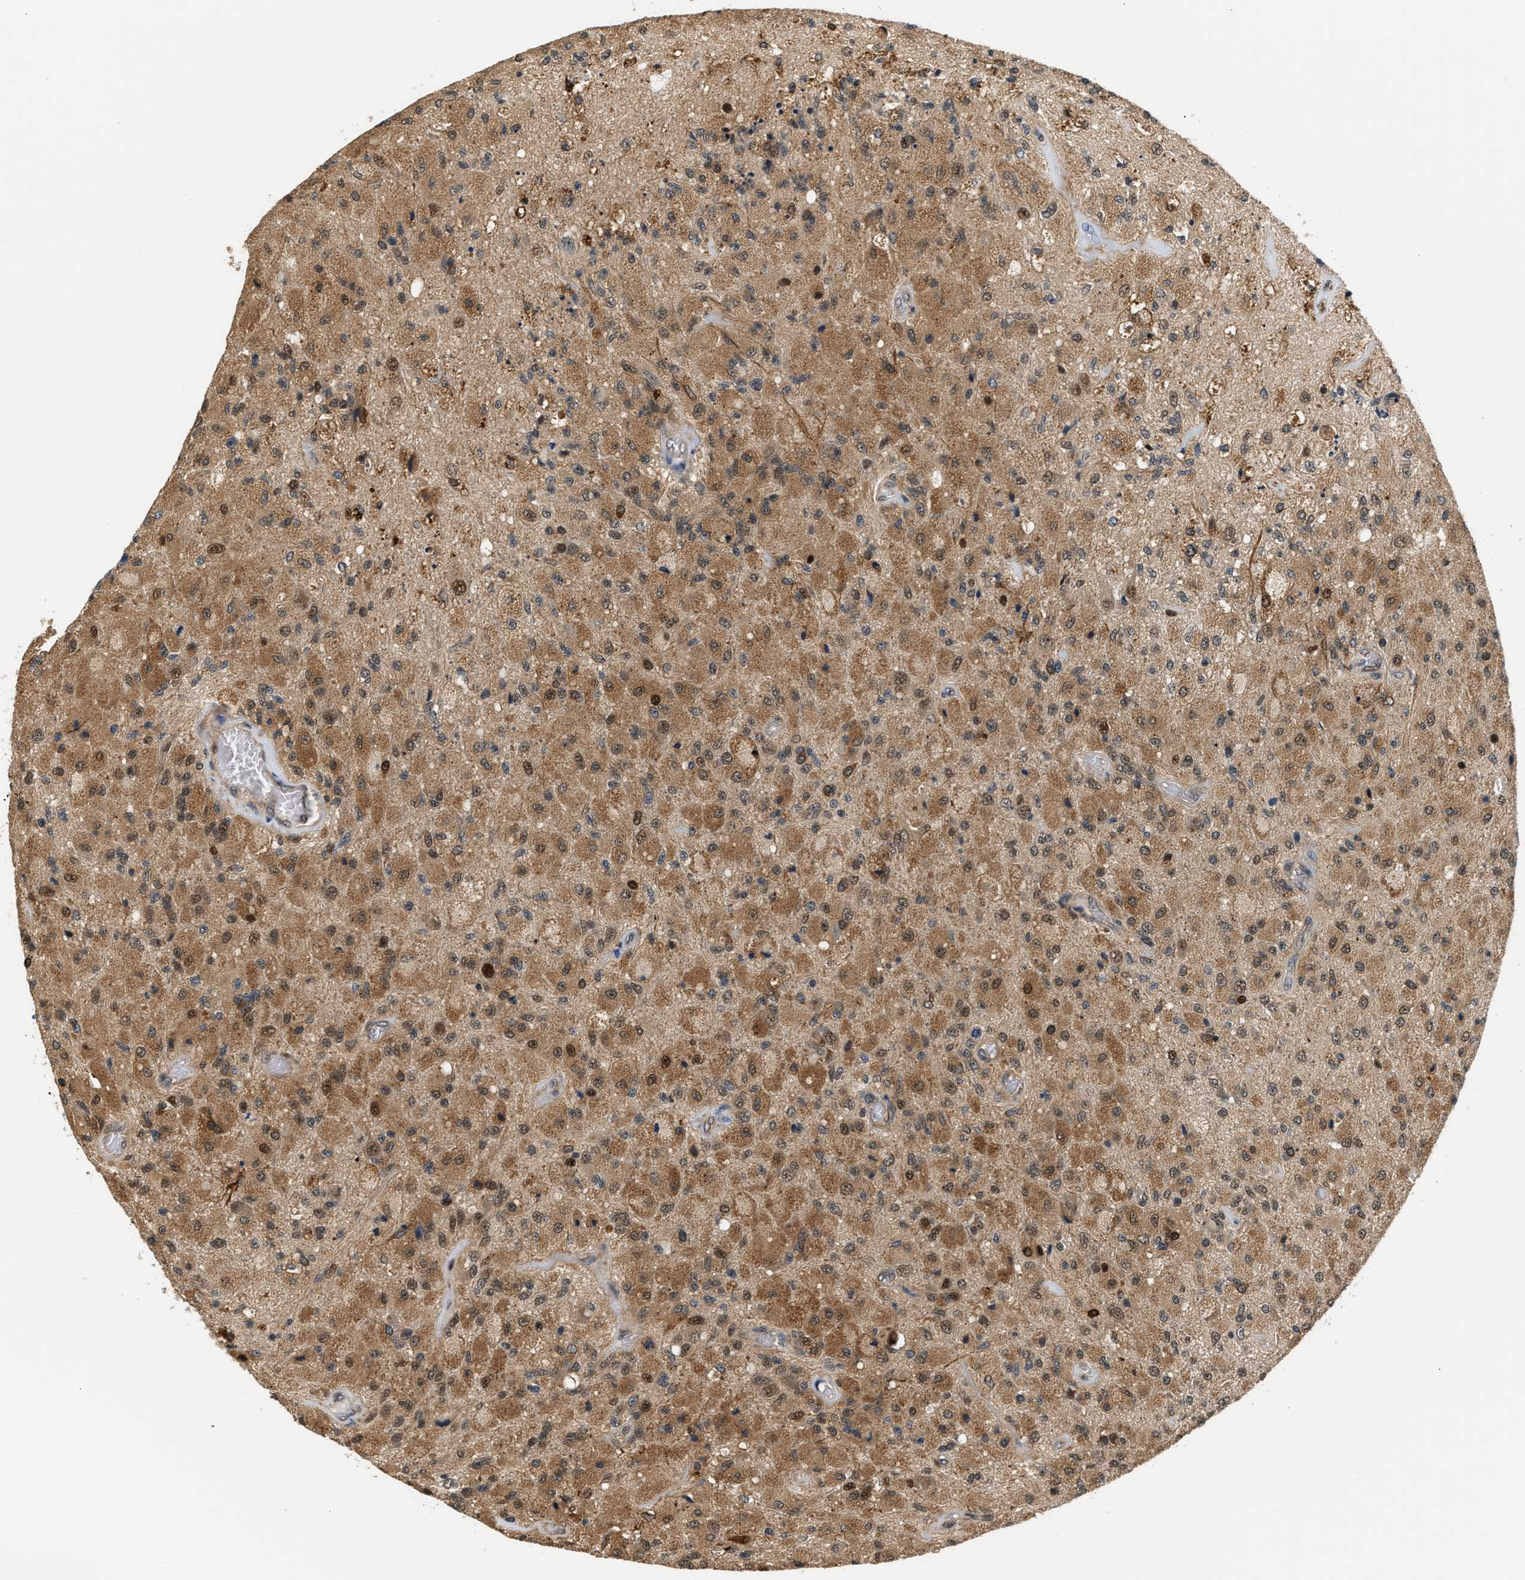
{"staining": {"intensity": "moderate", "quantity": ">75%", "location": "cytoplasmic/membranous,nuclear"}, "tissue": "glioma", "cell_type": "Tumor cells", "image_type": "cancer", "snomed": [{"axis": "morphology", "description": "Normal tissue, NOS"}, {"axis": "morphology", "description": "Glioma, malignant, High grade"}, {"axis": "topography", "description": "Cerebral cortex"}], "caption": "Moderate cytoplasmic/membranous and nuclear positivity is identified in about >75% of tumor cells in malignant high-grade glioma.", "gene": "LARP6", "patient": {"sex": "male", "age": 77}}